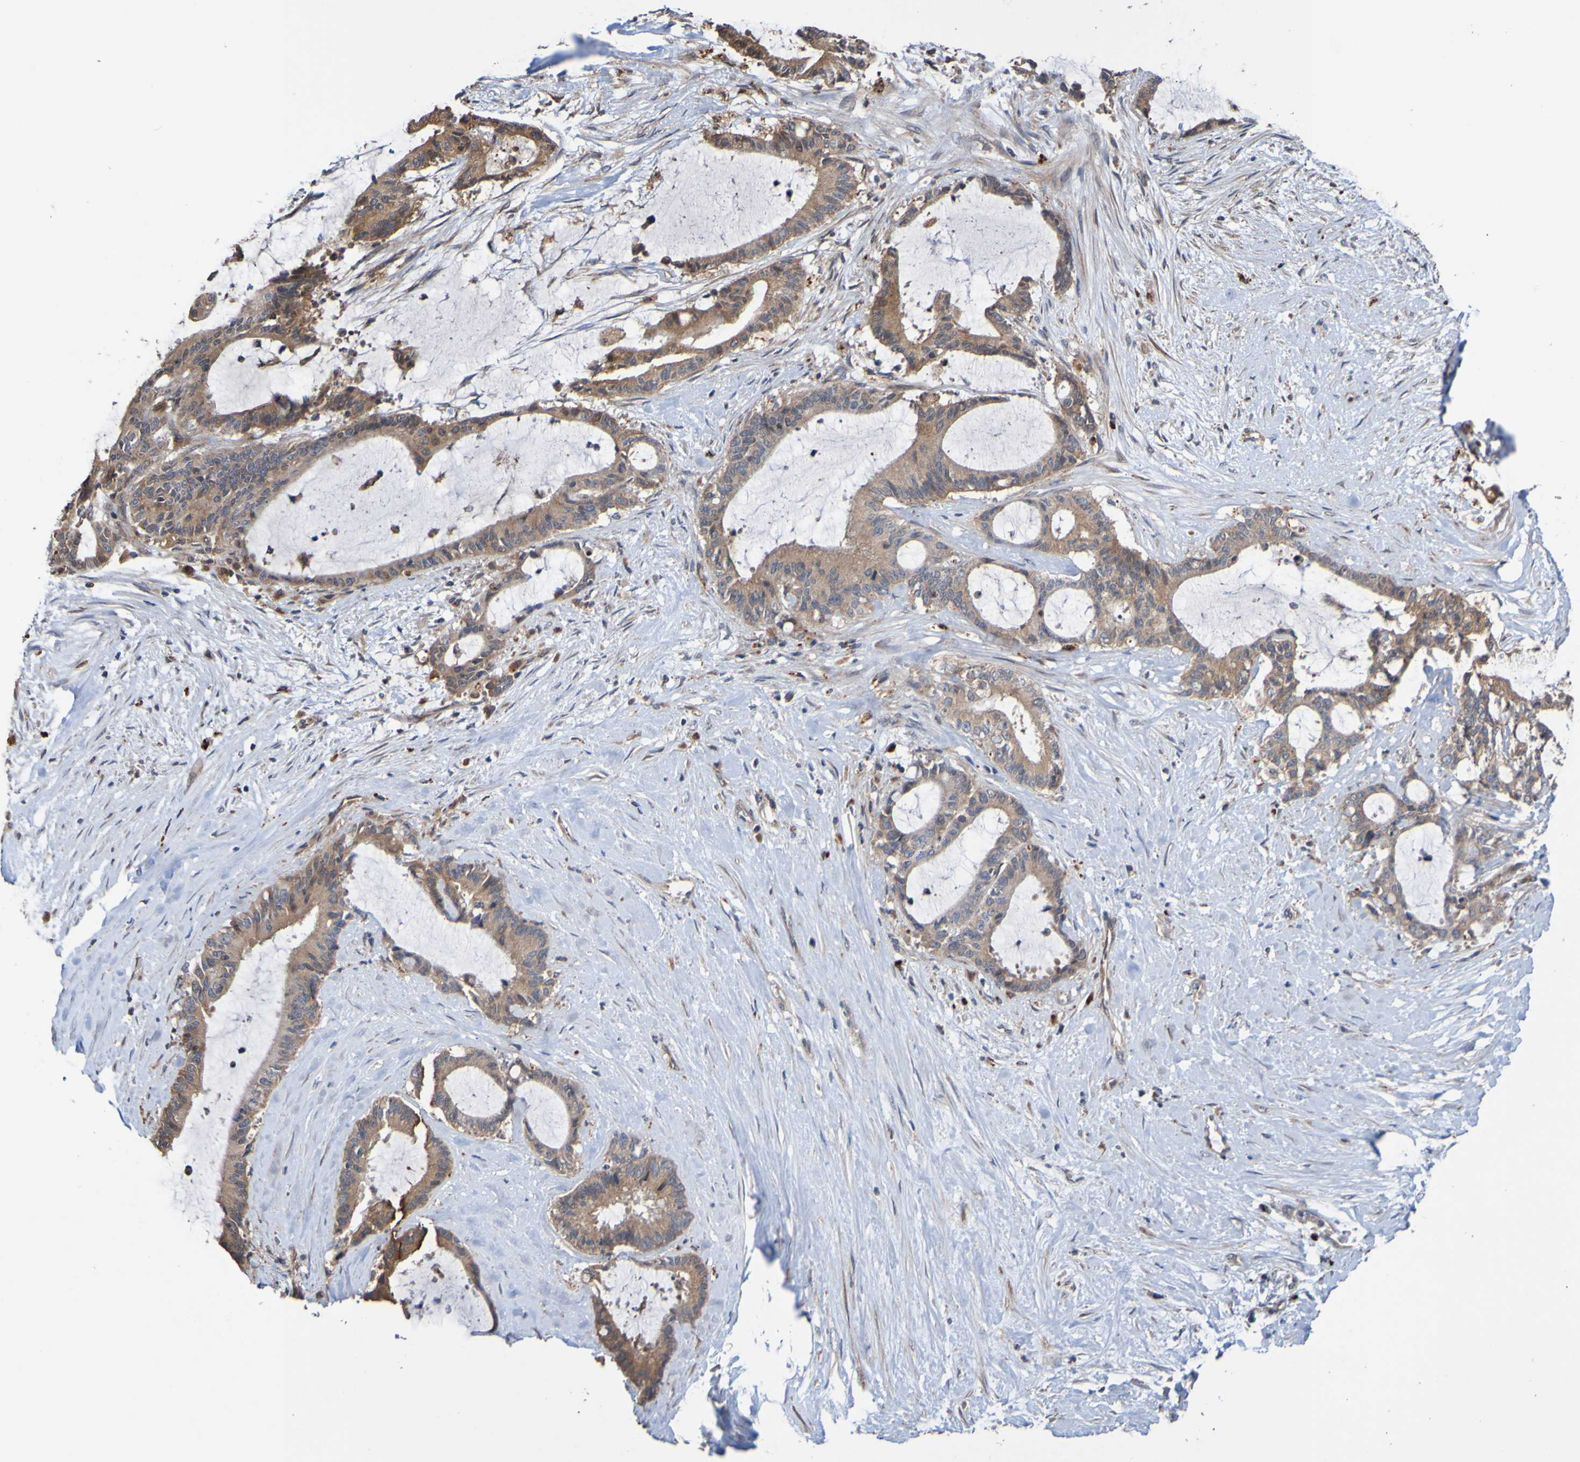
{"staining": {"intensity": "moderate", "quantity": ">75%", "location": "cytoplasmic/membranous"}, "tissue": "liver cancer", "cell_type": "Tumor cells", "image_type": "cancer", "snomed": [{"axis": "morphology", "description": "Cholangiocarcinoma"}, {"axis": "topography", "description": "Liver"}], "caption": "The photomicrograph displays immunohistochemical staining of liver cholangiocarcinoma. There is moderate cytoplasmic/membranous positivity is appreciated in about >75% of tumor cells.", "gene": "UCN", "patient": {"sex": "female", "age": 73}}